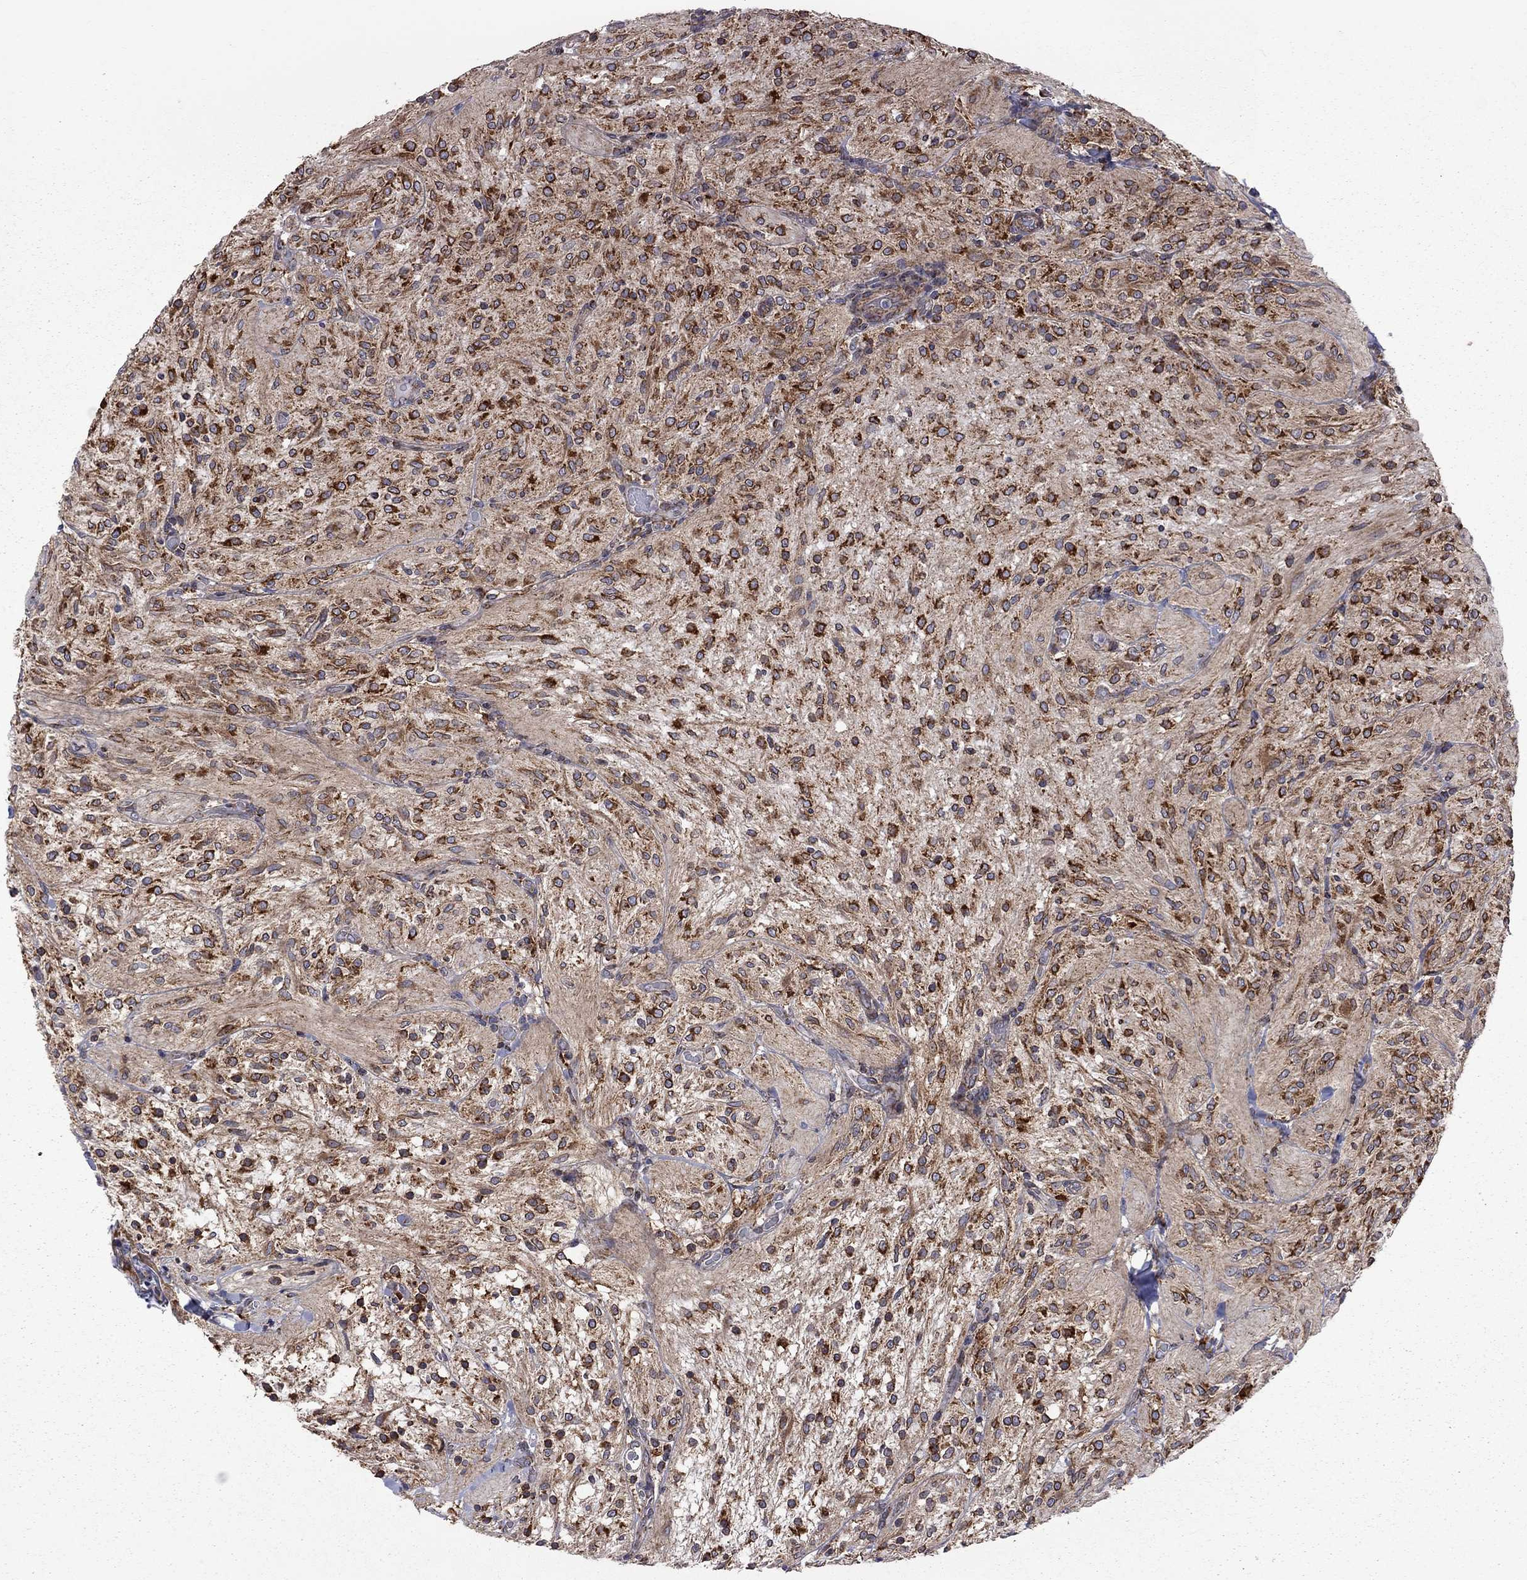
{"staining": {"intensity": "strong", "quantity": ">75%", "location": "cytoplasmic/membranous"}, "tissue": "glioma", "cell_type": "Tumor cells", "image_type": "cancer", "snomed": [{"axis": "morphology", "description": "Glioma, malignant, Low grade"}, {"axis": "topography", "description": "Brain"}], "caption": "Brown immunohistochemical staining in glioma displays strong cytoplasmic/membranous staining in approximately >75% of tumor cells.", "gene": "CLPTM1", "patient": {"sex": "male", "age": 3}}